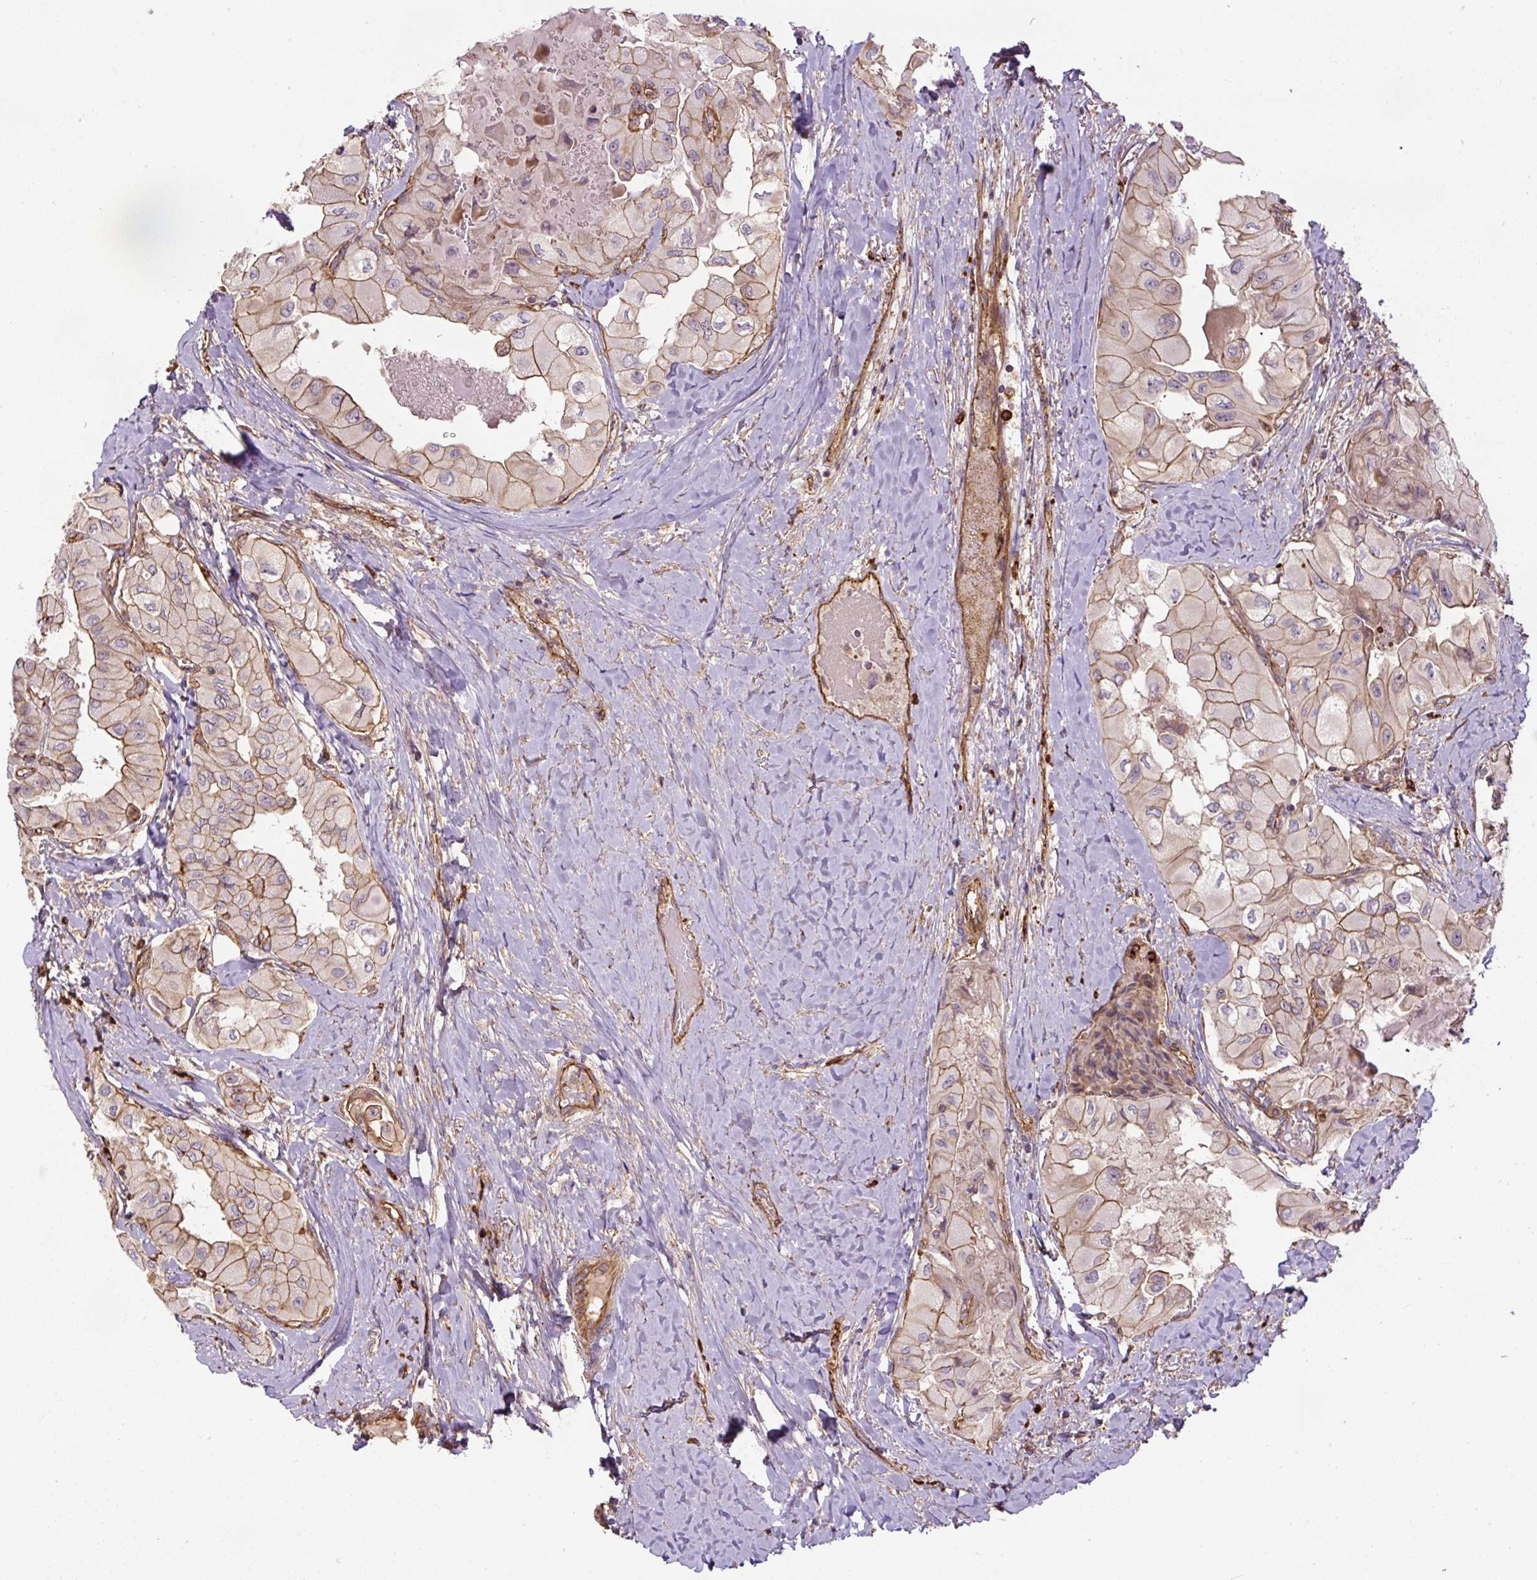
{"staining": {"intensity": "moderate", "quantity": ">75%", "location": "cytoplasmic/membranous"}, "tissue": "thyroid cancer", "cell_type": "Tumor cells", "image_type": "cancer", "snomed": [{"axis": "morphology", "description": "Normal tissue, NOS"}, {"axis": "morphology", "description": "Papillary adenocarcinoma, NOS"}, {"axis": "topography", "description": "Thyroid gland"}], "caption": "This histopathology image displays thyroid cancer stained with IHC to label a protein in brown. The cytoplasmic/membranous of tumor cells show moderate positivity for the protein. Nuclei are counter-stained blue.", "gene": "B3GALT5", "patient": {"sex": "female", "age": 59}}